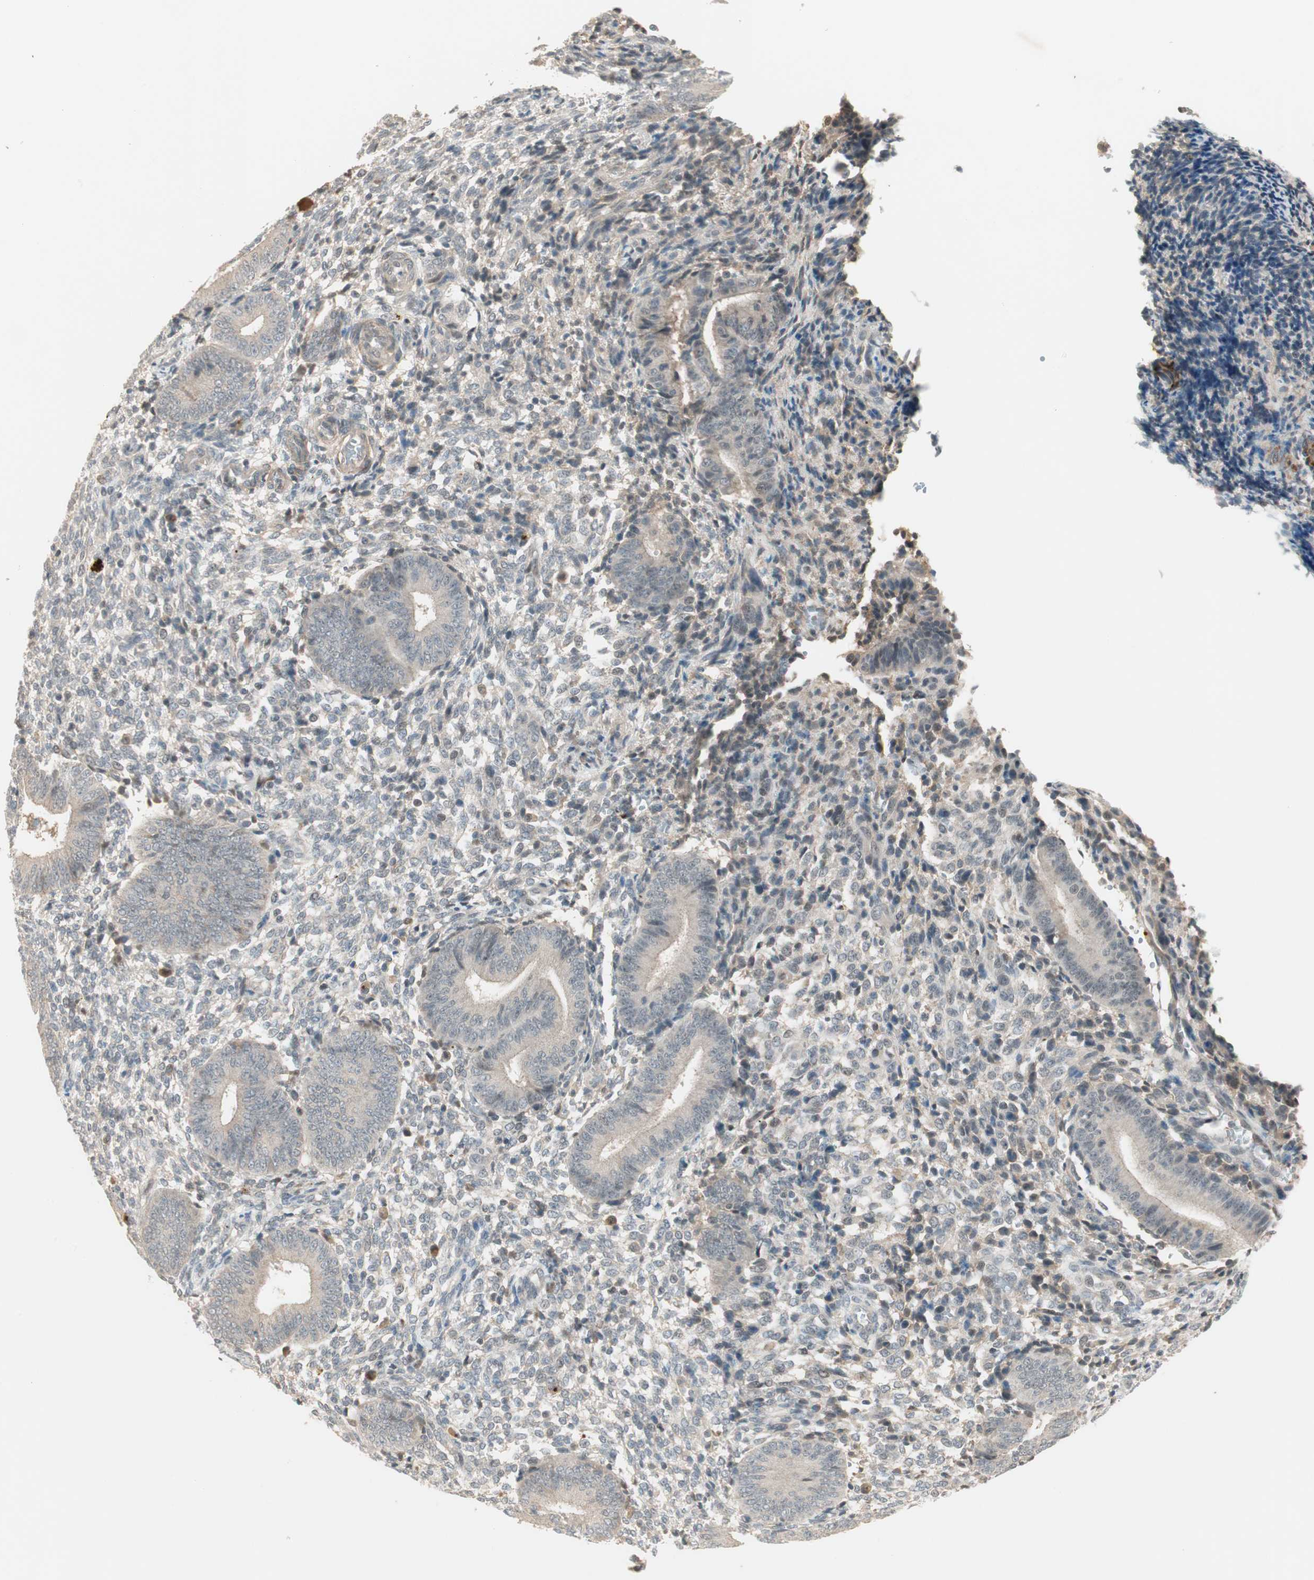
{"staining": {"intensity": "negative", "quantity": "none", "location": "none"}, "tissue": "endometrium", "cell_type": "Cells in endometrial stroma", "image_type": "normal", "snomed": [{"axis": "morphology", "description": "Normal tissue, NOS"}, {"axis": "topography", "description": "Uterus"}, {"axis": "topography", "description": "Endometrium"}], "caption": "DAB (3,3'-diaminobenzidine) immunohistochemical staining of benign human endometrium shows no significant staining in cells in endometrial stroma.", "gene": "RNGTT", "patient": {"sex": "female", "age": 33}}